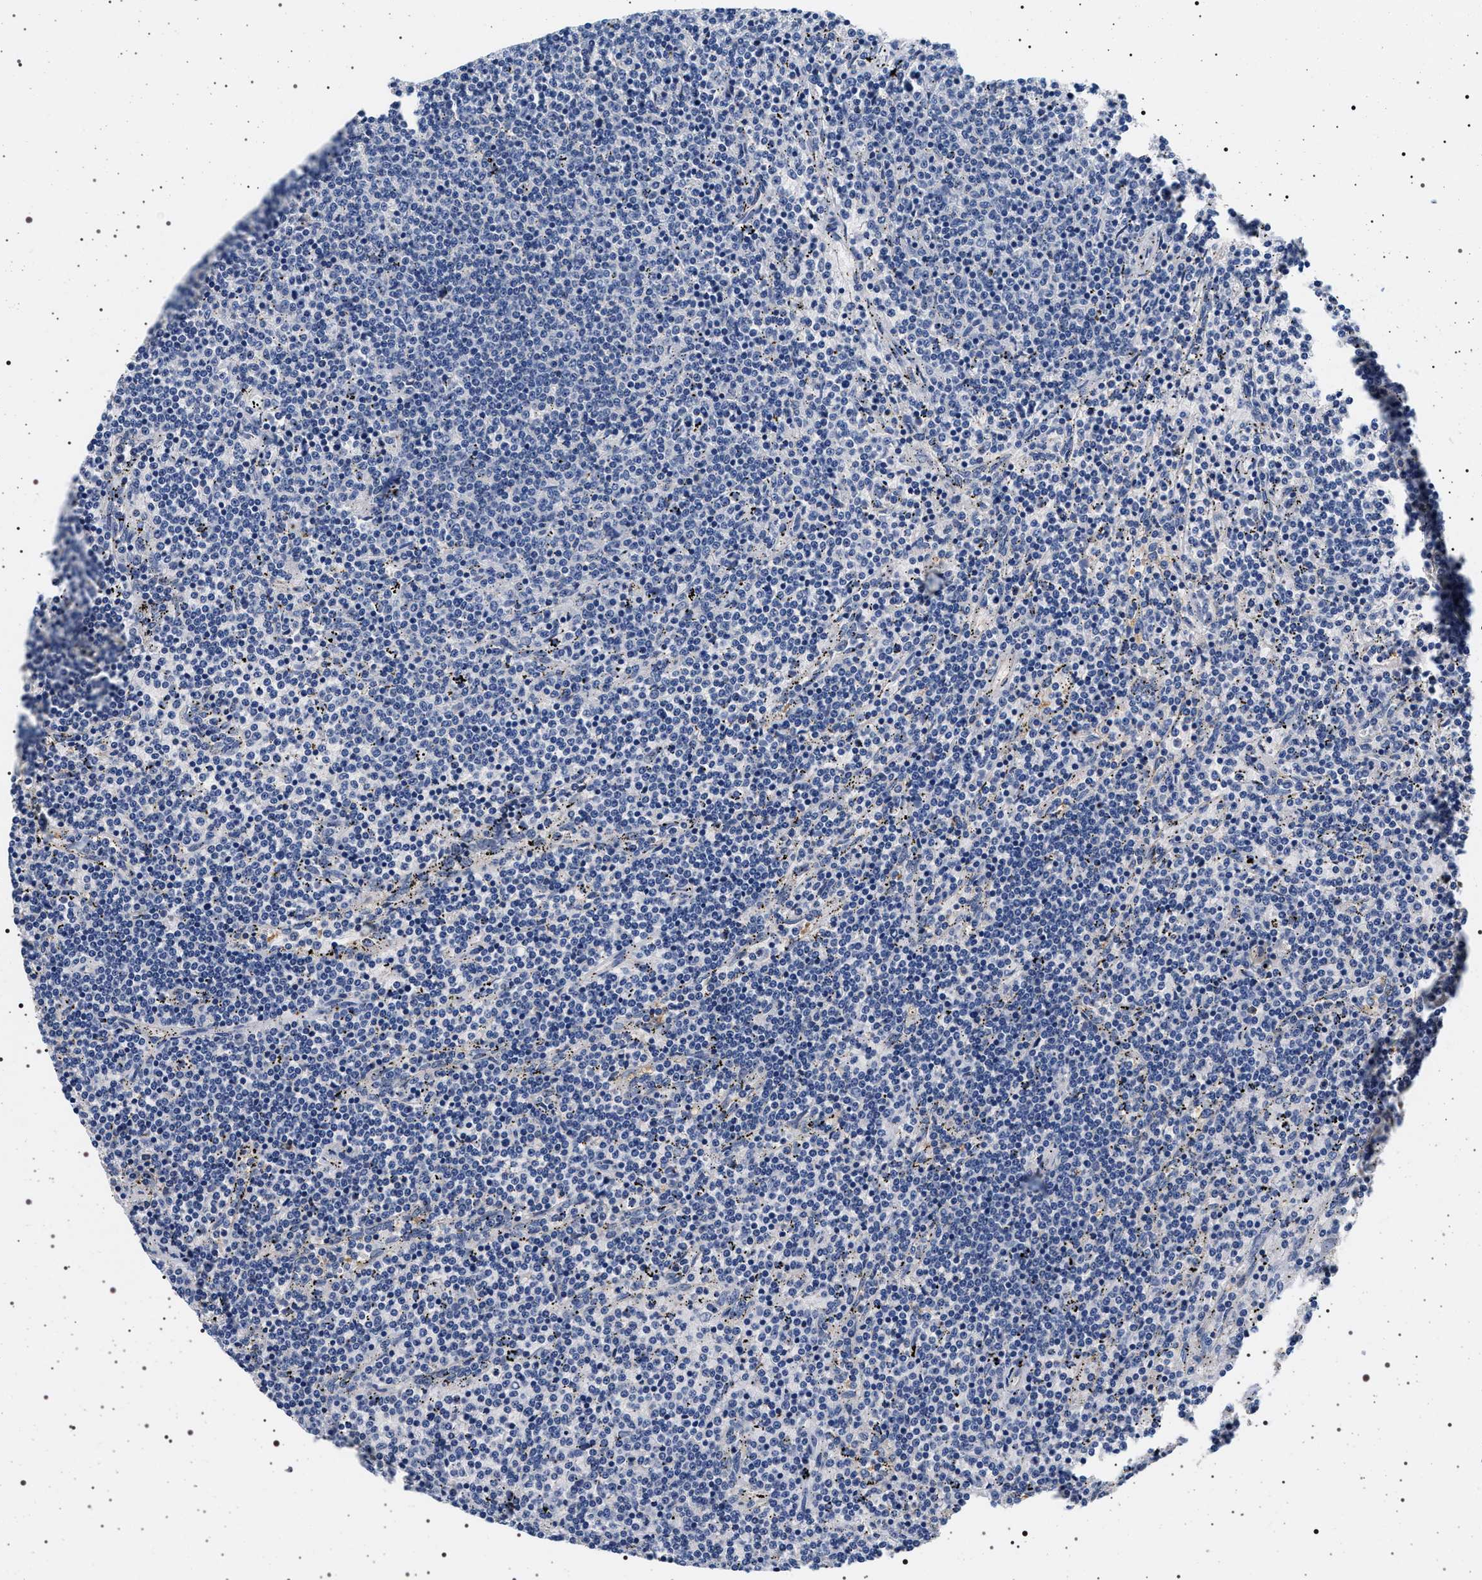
{"staining": {"intensity": "negative", "quantity": "none", "location": "none"}, "tissue": "lymphoma", "cell_type": "Tumor cells", "image_type": "cancer", "snomed": [{"axis": "morphology", "description": "Malignant lymphoma, non-Hodgkin's type, Low grade"}, {"axis": "topography", "description": "Spleen"}], "caption": "Malignant lymphoma, non-Hodgkin's type (low-grade) was stained to show a protein in brown. There is no significant positivity in tumor cells.", "gene": "HSD17B1", "patient": {"sex": "female", "age": 50}}